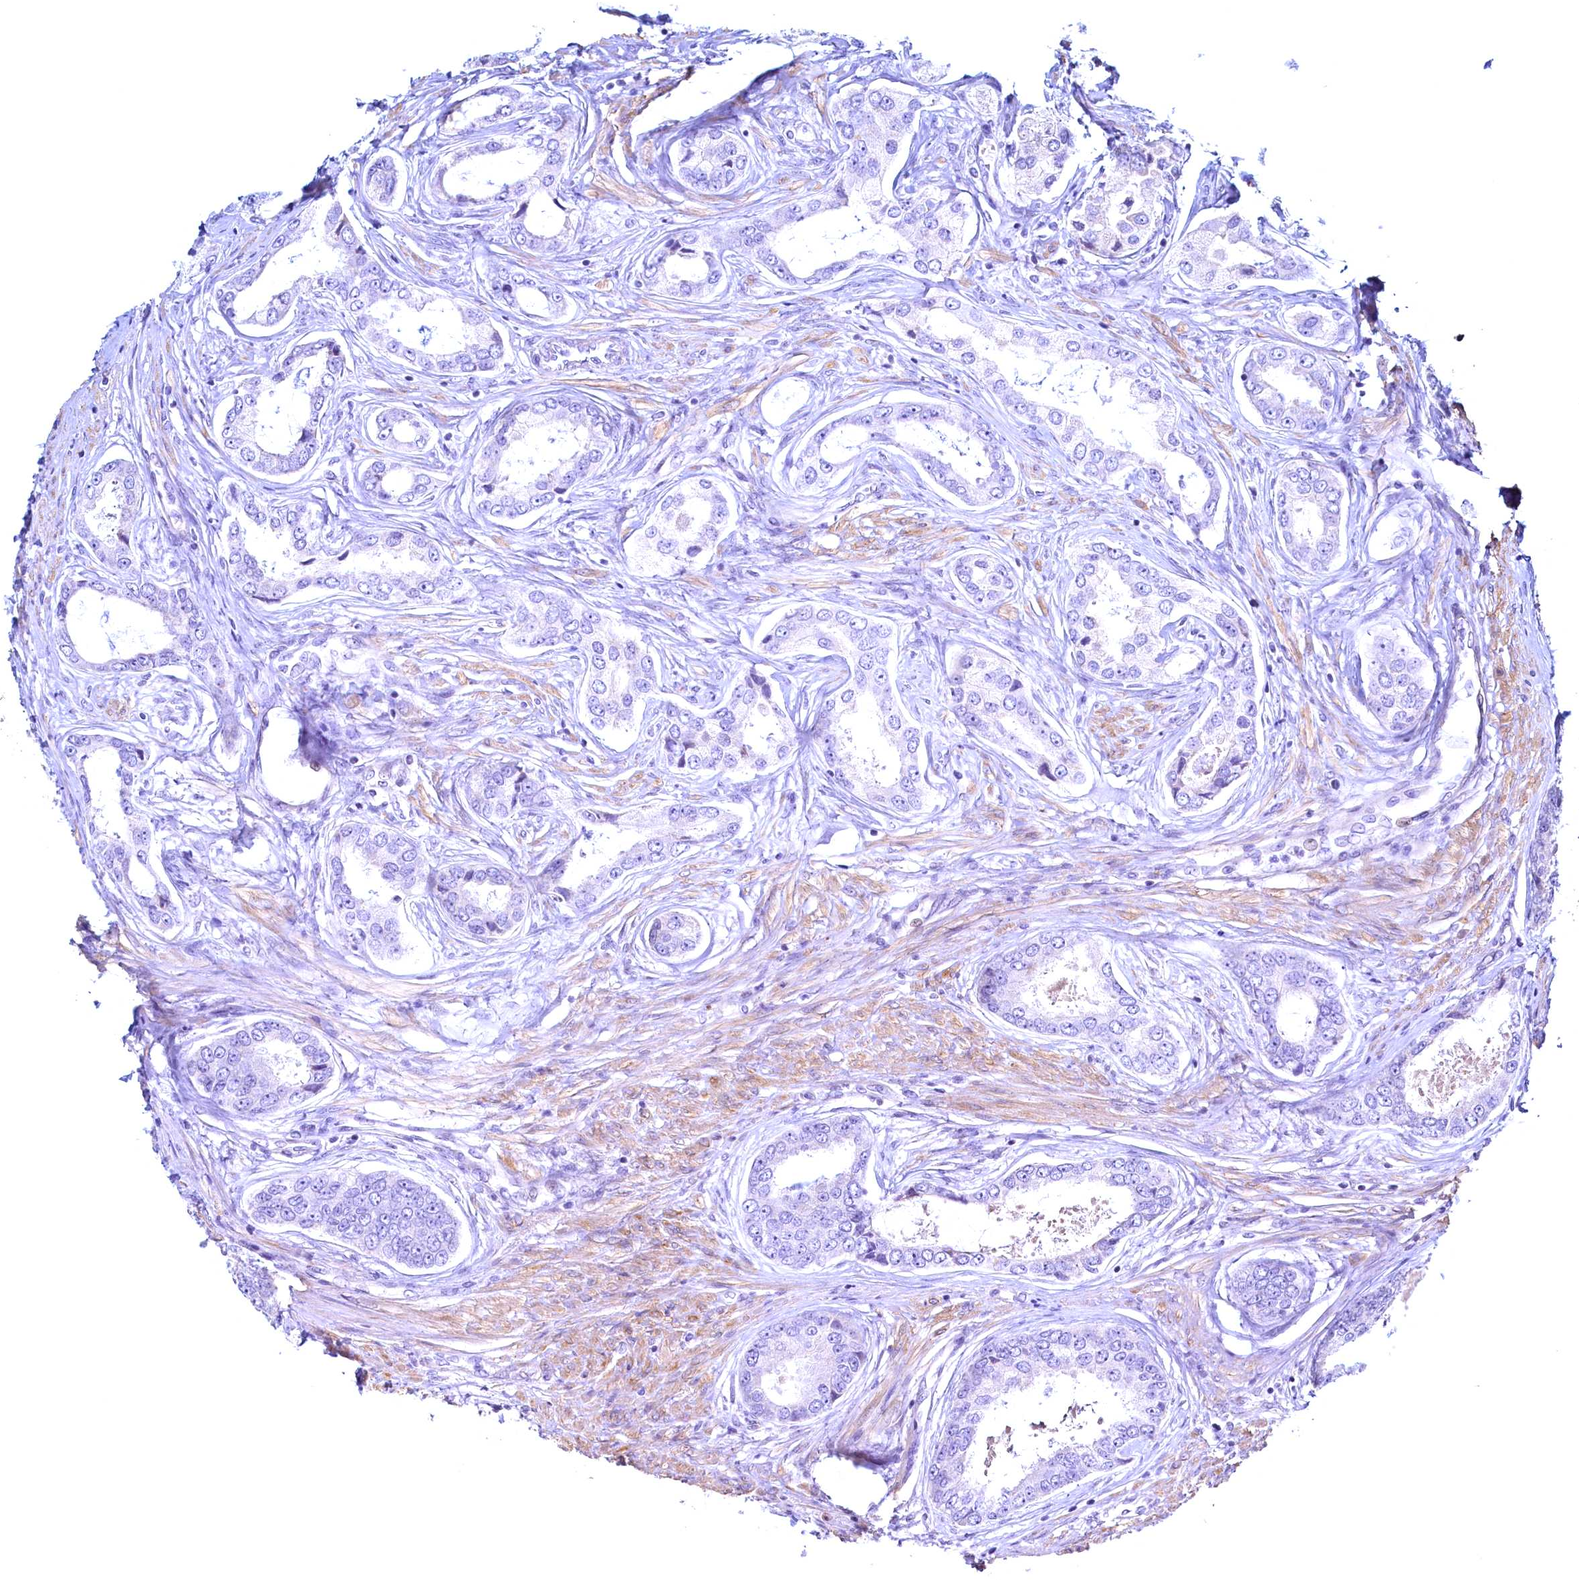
{"staining": {"intensity": "negative", "quantity": "none", "location": "none"}, "tissue": "prostate cancer", "cell_type": "Tumor cells", "image_type": "cancer", "snomed": [{"axis": "morphology", "description": "Adenocarcinoma, Low grade"}, {"axis": "topography", "description": "Prostate"}], "caption": "This is an immunohistochemistry (IHC) histopathology image of human adenocarcinoma (low-grade) (prostate). There is no staining in tumor cells.", "gene": "MAP1LC3A", "patient": {"sex": "male", "age": 68}}